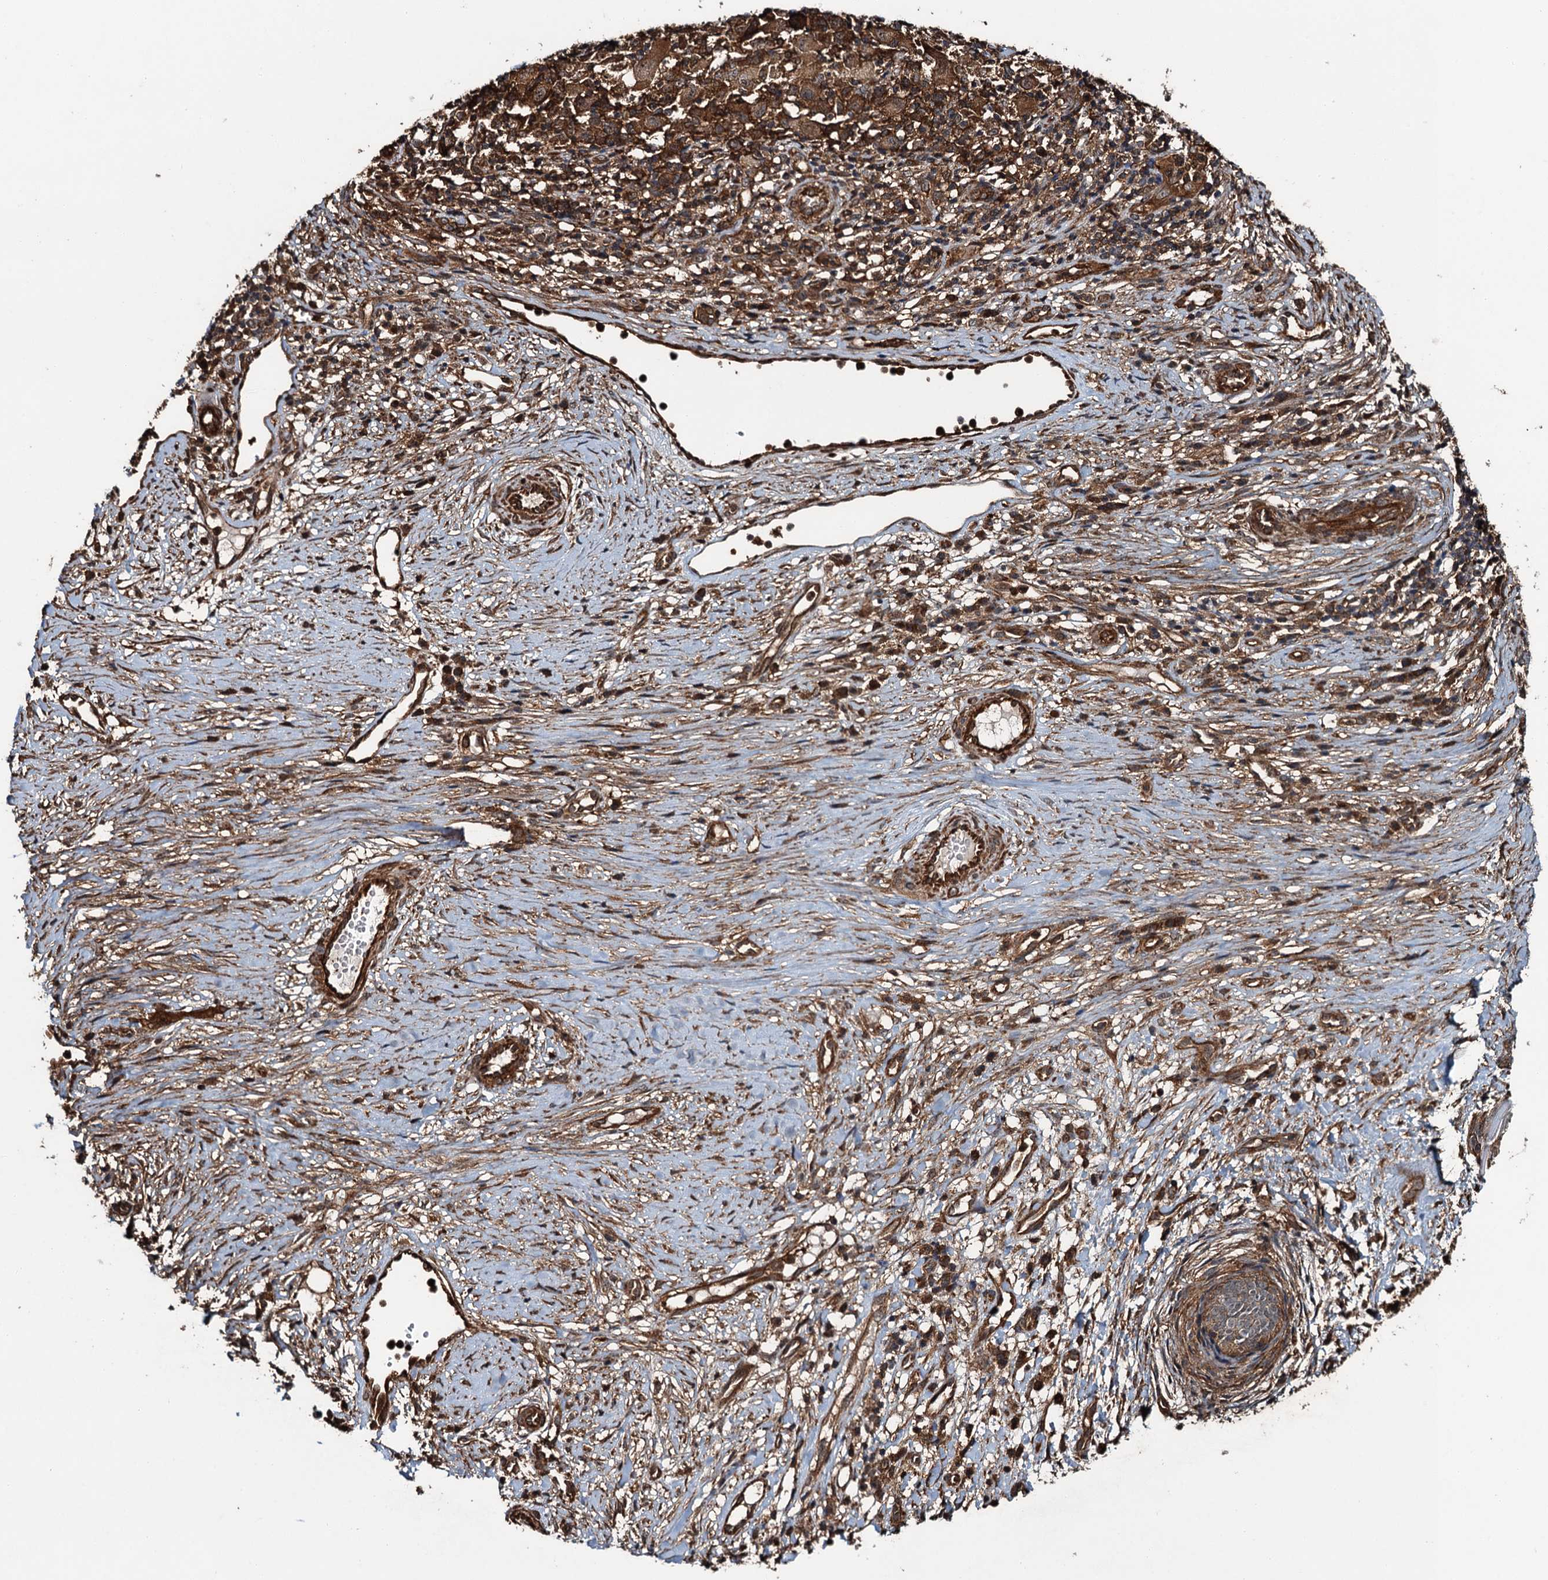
{"staining": {"intensity": "strong", "quantity": ">75%", "location": "cytoplasmic/membranous"}, "tissue": "melanoma", "cell_type": "Tumor cells", "image_type": "cancer", "snomed": [{"axis": "morphology", "description": "Malignant melanoma, NOS"}, {"axis": "topography", "description": "Skin"}], "caption": "Tumor cells reveal strong cytoplasmic/membranous expression in about >75% of cells in malignant melanoma.", "gene": "WHAMM", "patient": {"sex": "male", "age": 73}}